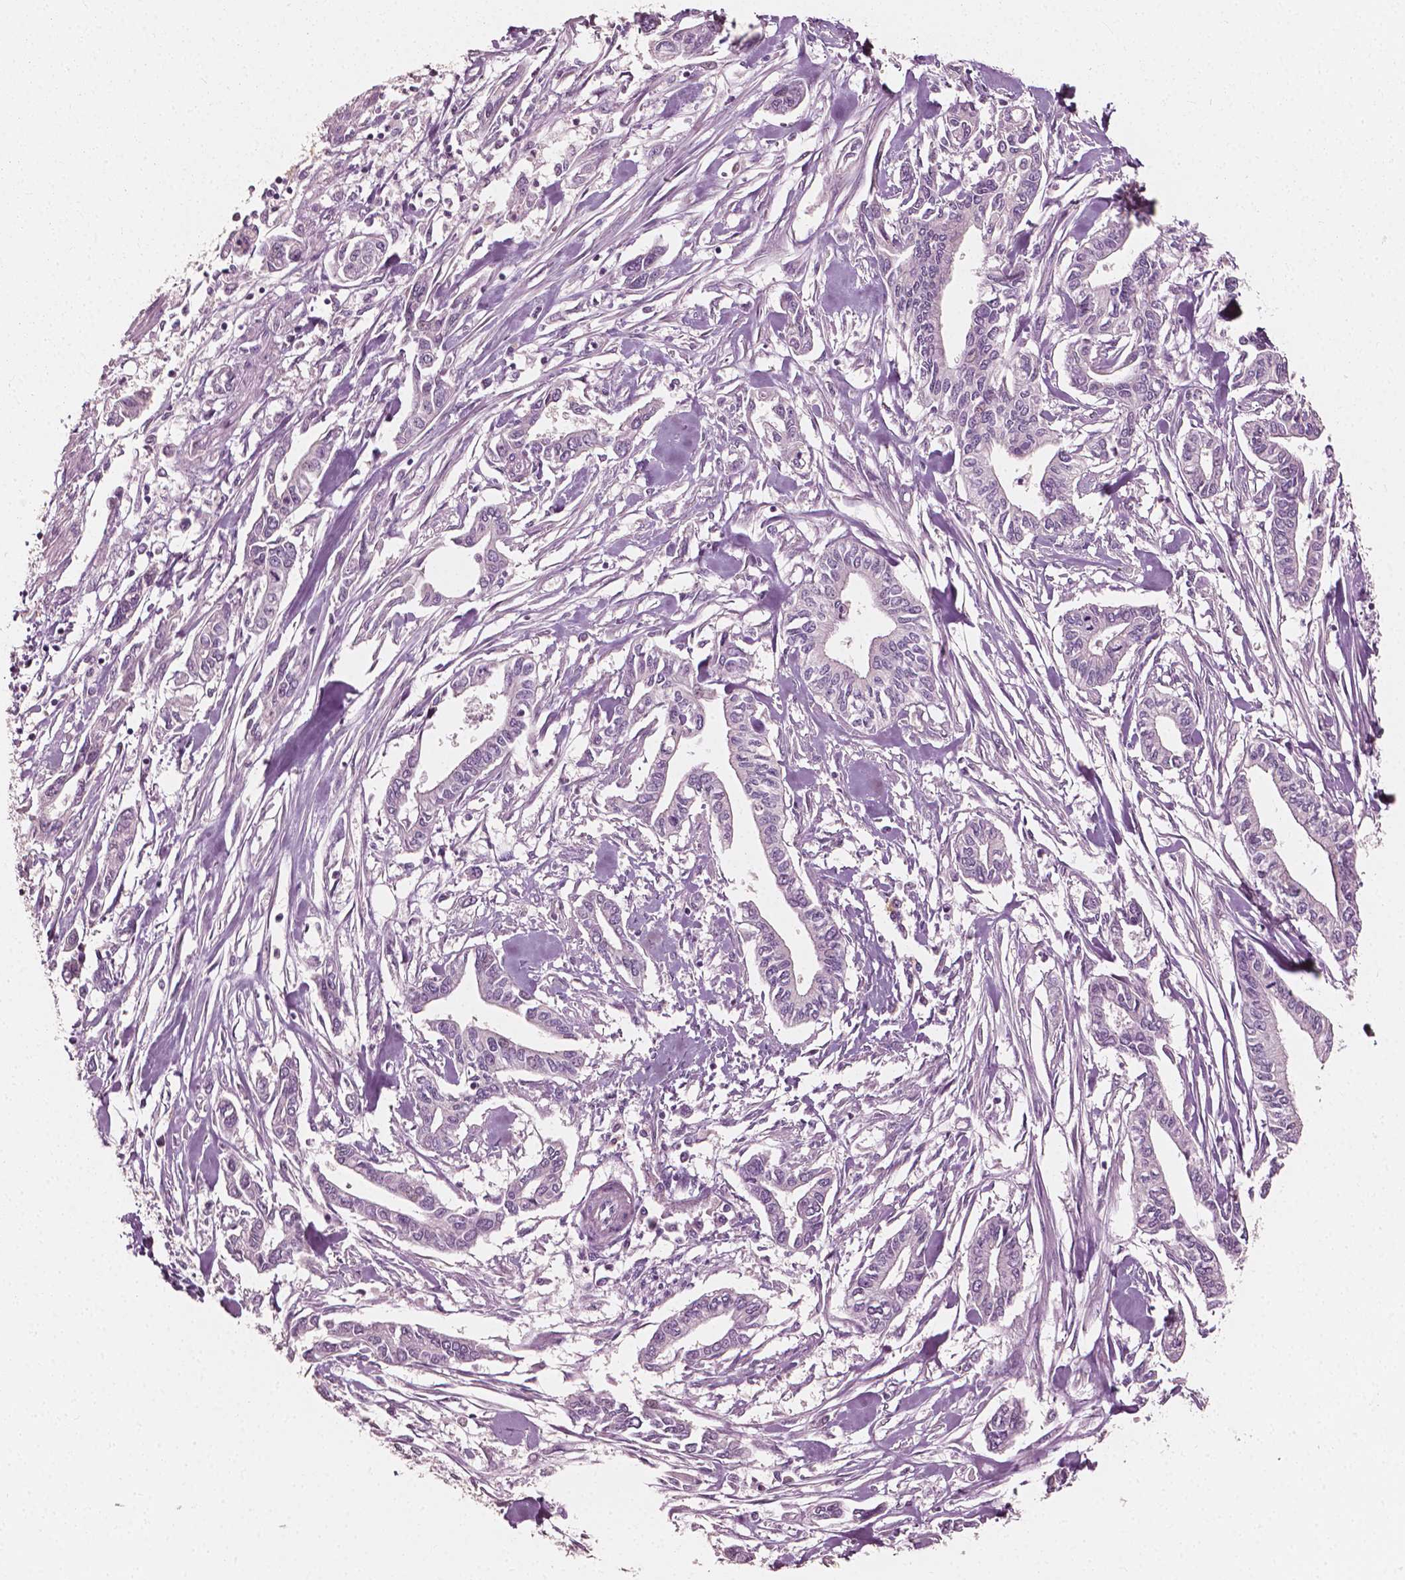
{"staining": {"intensity": "negative", "quantity": "none", "location": "none"}, "tissue": "pancreatic cancer", "cell_type": "Tumor cells", "image_type": "cancer", "snomed": [{"axis": "morphology", "description": "Adenocarcinoma, NOS"}, {"axis": "topography", "description": "Pancreas"}], "caption": "Histopathology image shows no significant protein staining in tumor cells of pancreatic cancer.", "gene": "APOA4", "patient": {"sex": "male", "age": 60}}